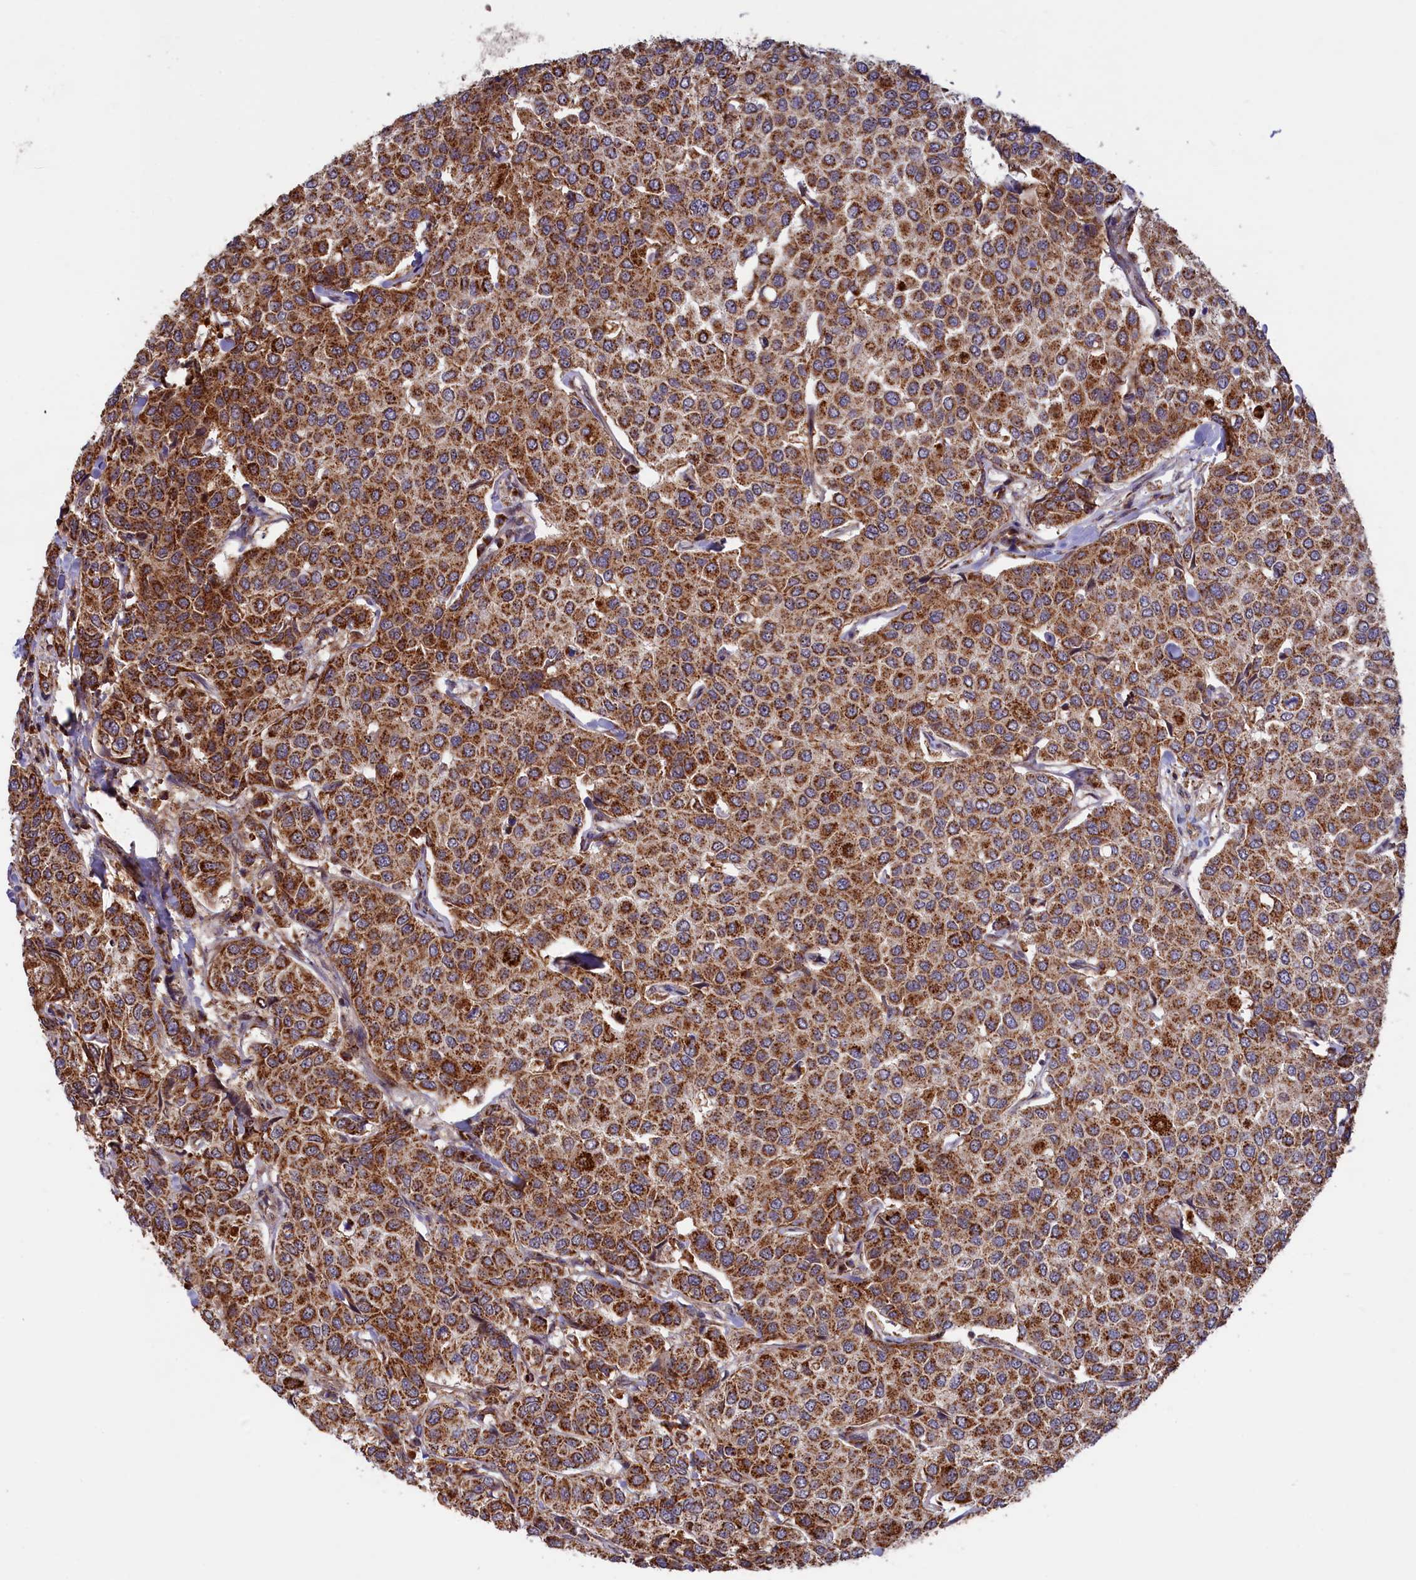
{"staining": {"intensity": "strong", "quantity": ">75%", "location": "cytoplasmic/membranous"}, "tissue": "breast cancer", "cell_type": "Tumor cells", "image_type": "cancer", "snomed": [{"axis": "morphology", "description": "Duct carcinoma"}, {"axis": "topography", "description": "Breast"}], "caption": "The immunohistochemical stain labels strong cytoplasmic/membranous positivity in tumor cells of breast cancer (intraductal carcinoma) tissue. (DAB (3,3'-diaminobenzidine) = brown stain, brightfield microscopy at high magnification).", "gene": "DUS3L", "patient": {"sex": "female", "age": 55}}